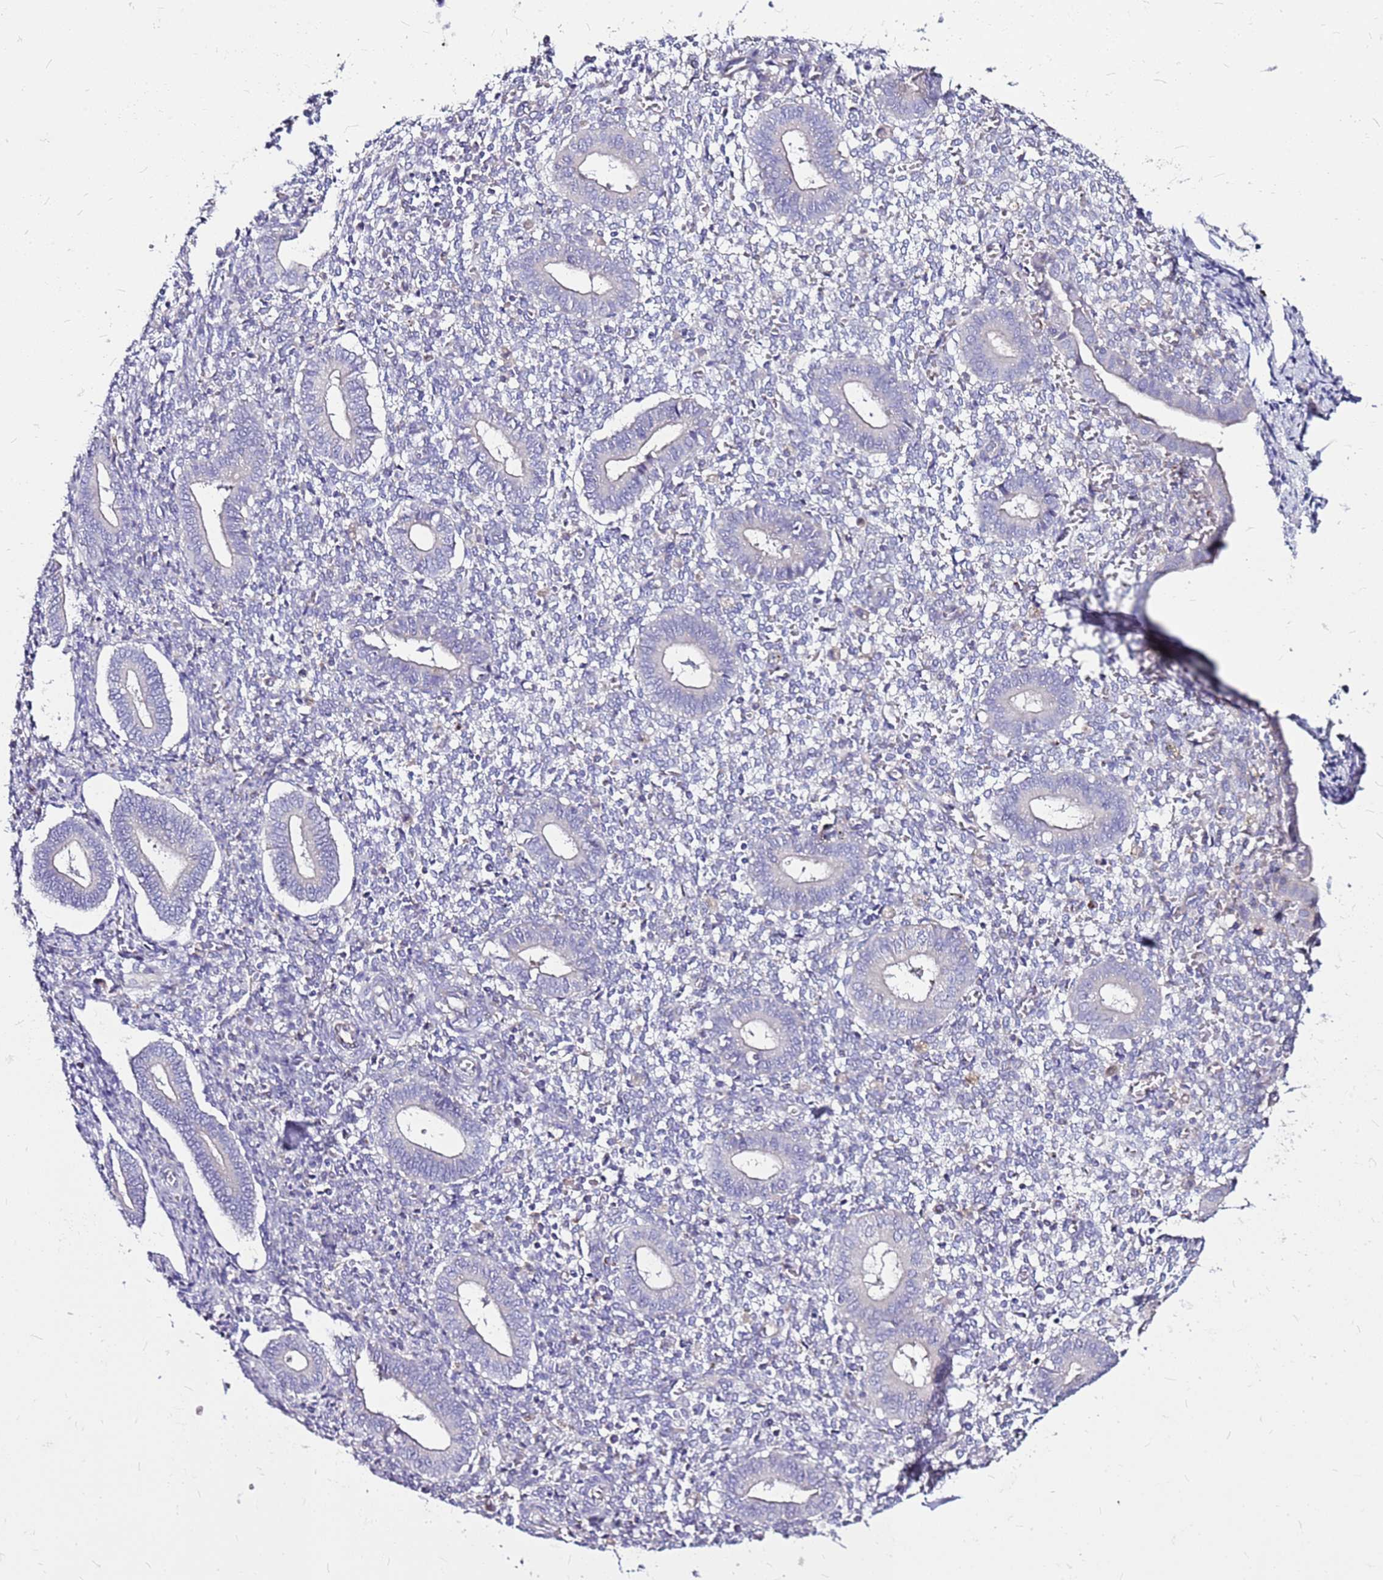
{"staining": {"intensity": "negative", "quantity": "none", "location": "none"}, "tissue": "endometrium", "cell_type": "Cells in endometrial stroma", "image_type": "normal", "snomed": [{"axis": "morphology", "description": "Normal tissue, NOS"}, {"axis": "topography", "description": "Endometrium"}], "caption": "High power microscopy micrograph of an immunohistochemistry (IHC) photomicrograph of unremarkable endometrium, revealing no significant staining in cells in endometrial stroma.", "gene": "CASD1", "patient": {"sex": "female", "age": 44}}